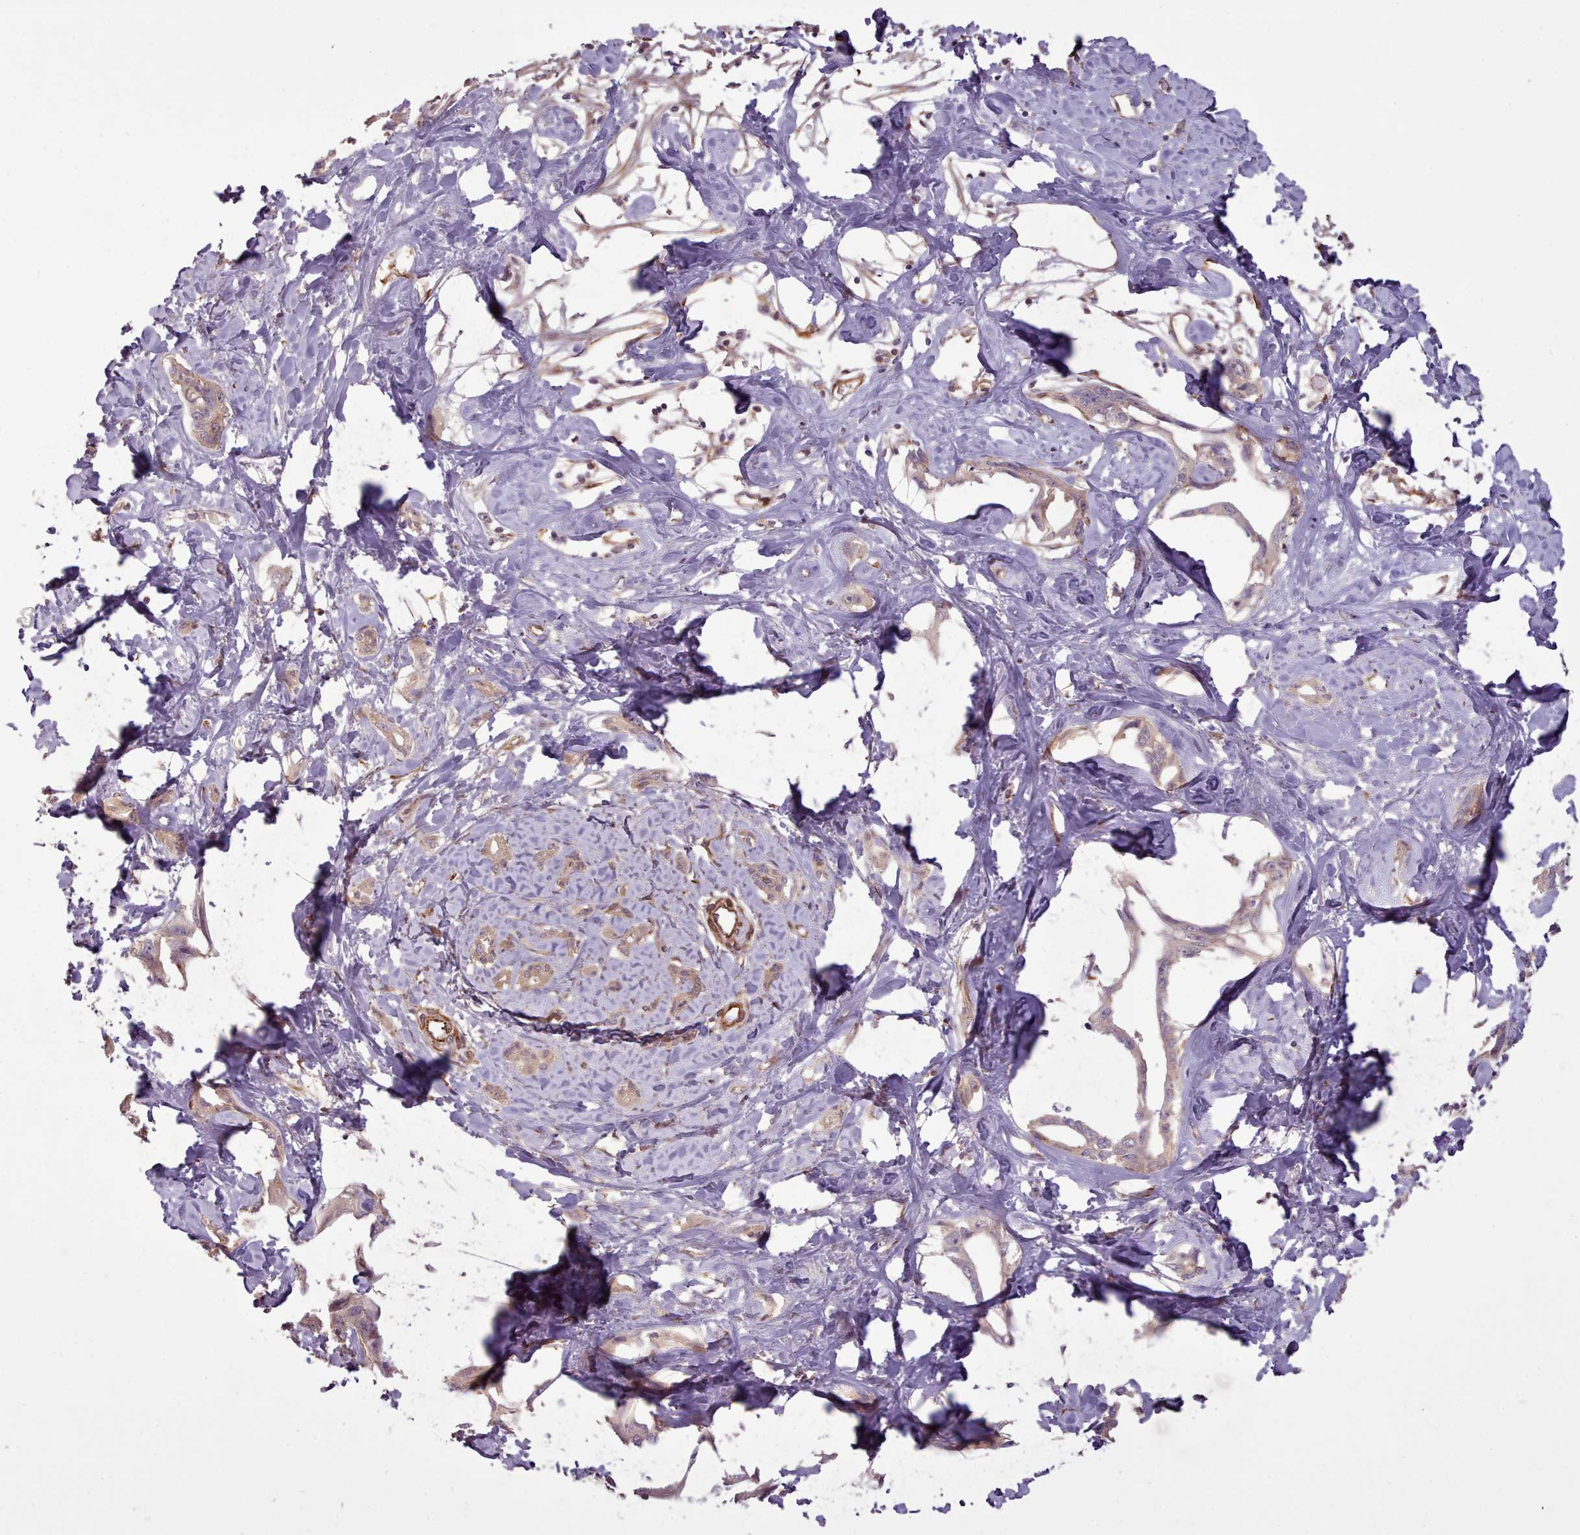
{"staining": {"intensity": "weak", "quantity": ">75%", "location": "cytoplasmic/membranous"}, "tissue": "liver cancer", "cell_type": "Tumor cells", "image_type": "cancer", "snomed": [{"axis": "morphology", "description": "Cholangiocarcinoma"}, {"axis": "topography", "description": "Liver"}], "caption": "Liver cholangiocarcinoma stained with DAB IHC displays low levels of weak cytoplasmic/membranous staining in approximately >75% of tumor cells. Nuclei are stained in blue.", "gene": "GBGT1", "patient": {"sex": "male", "age": 59}}